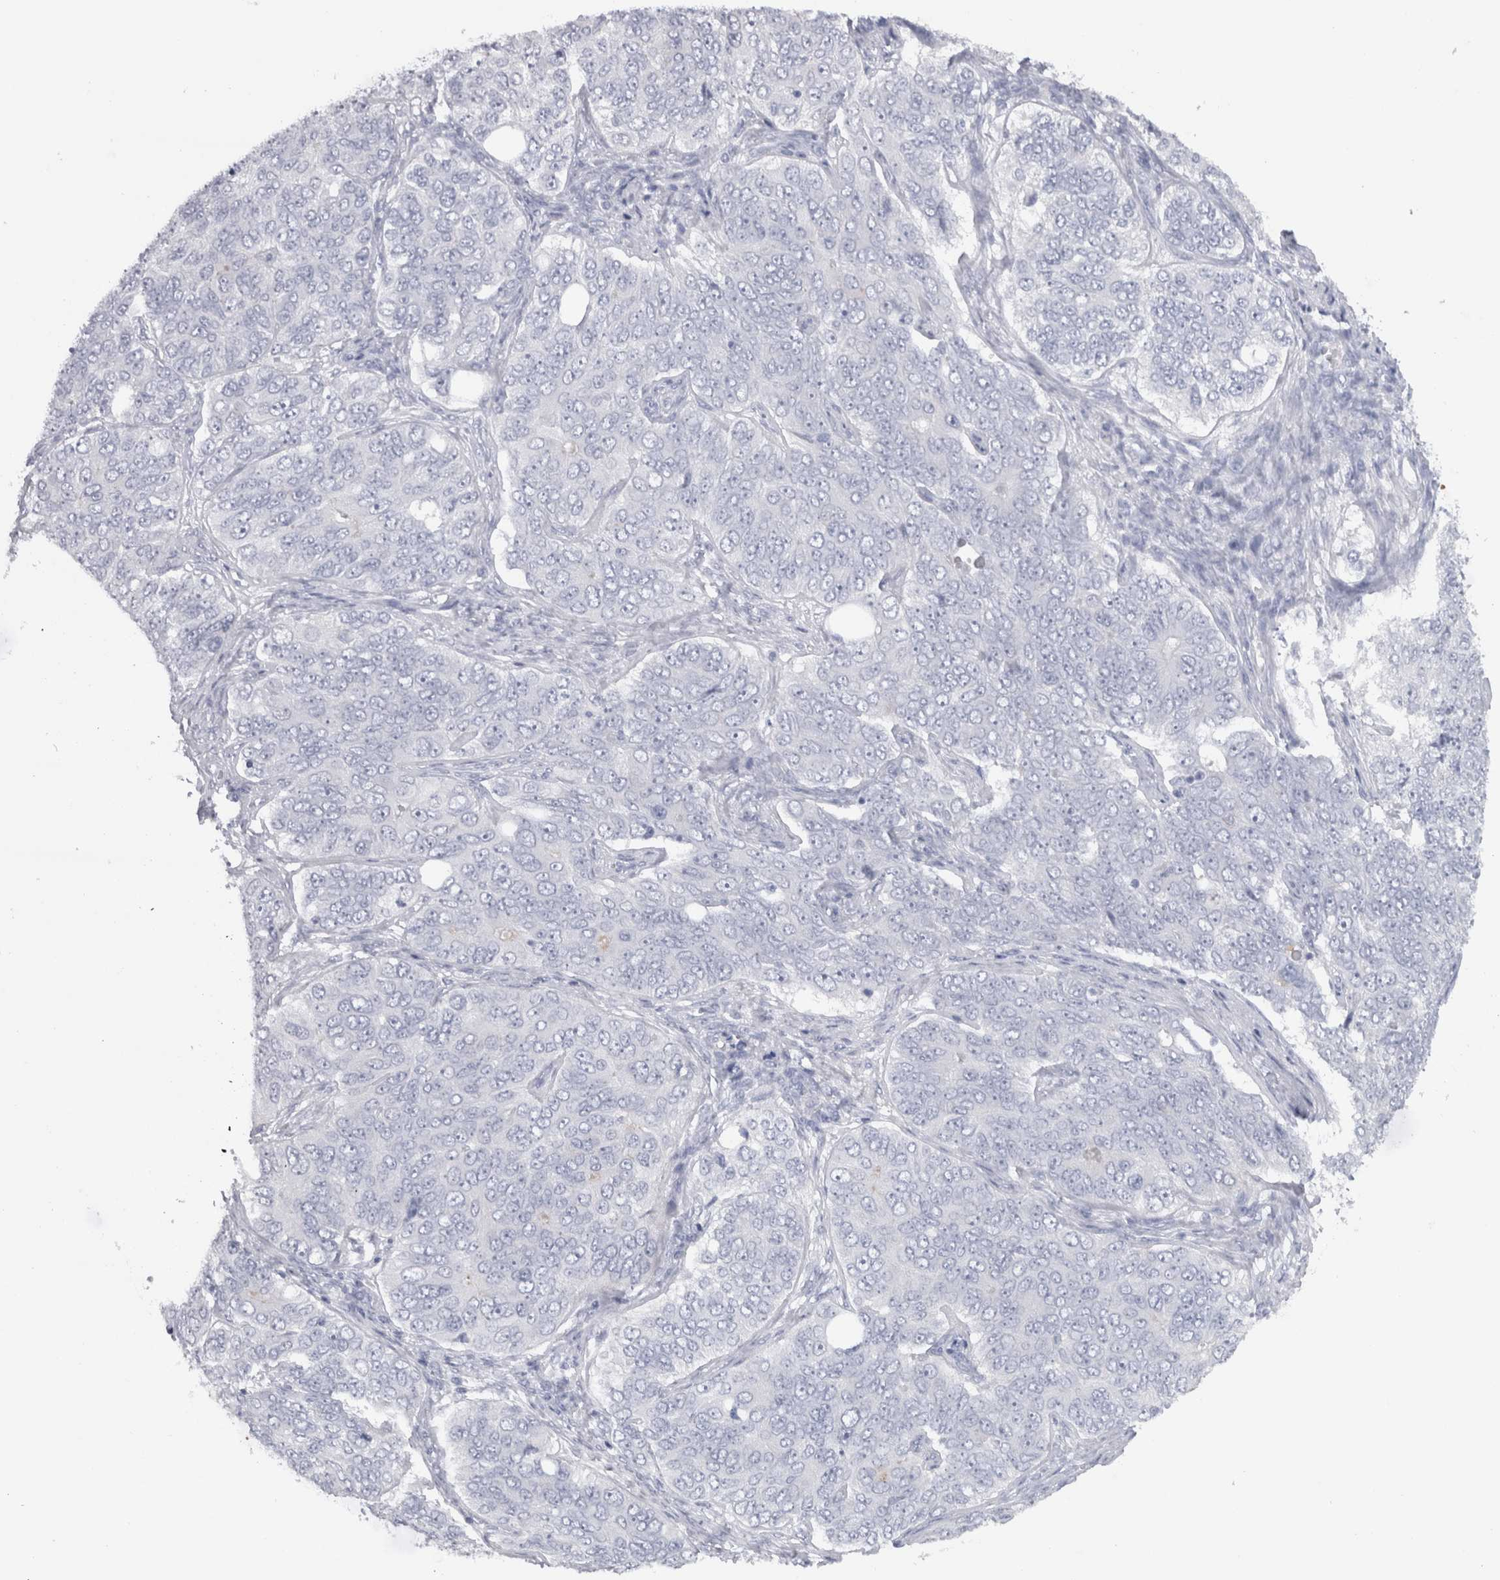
{"staining": {"intensity": "negative", "quantity": "none", "location": "none"}, "tissue": "ovarian cancer", "cell_type": "Tumor cells", "image_type": "cancer", "snomed": [{"axis": "morphology", "description": "Carcinoma, endometroid"}, {"axis": "topography", "description": "Ovary"}], "caption": "DAB (3,3'-diaminobenzidine) immunohistochemical staining of human endometroid carcinoma (ovarian) displays no significant expression in tumor cells. The staining was performed using DAB to visualize the protein expression in brown, while the nuclei were stained in blue with hematoxylin (Magnification: 20x).", "gene": "CDH17", "patient": {"sex": "female", "age": 51}}